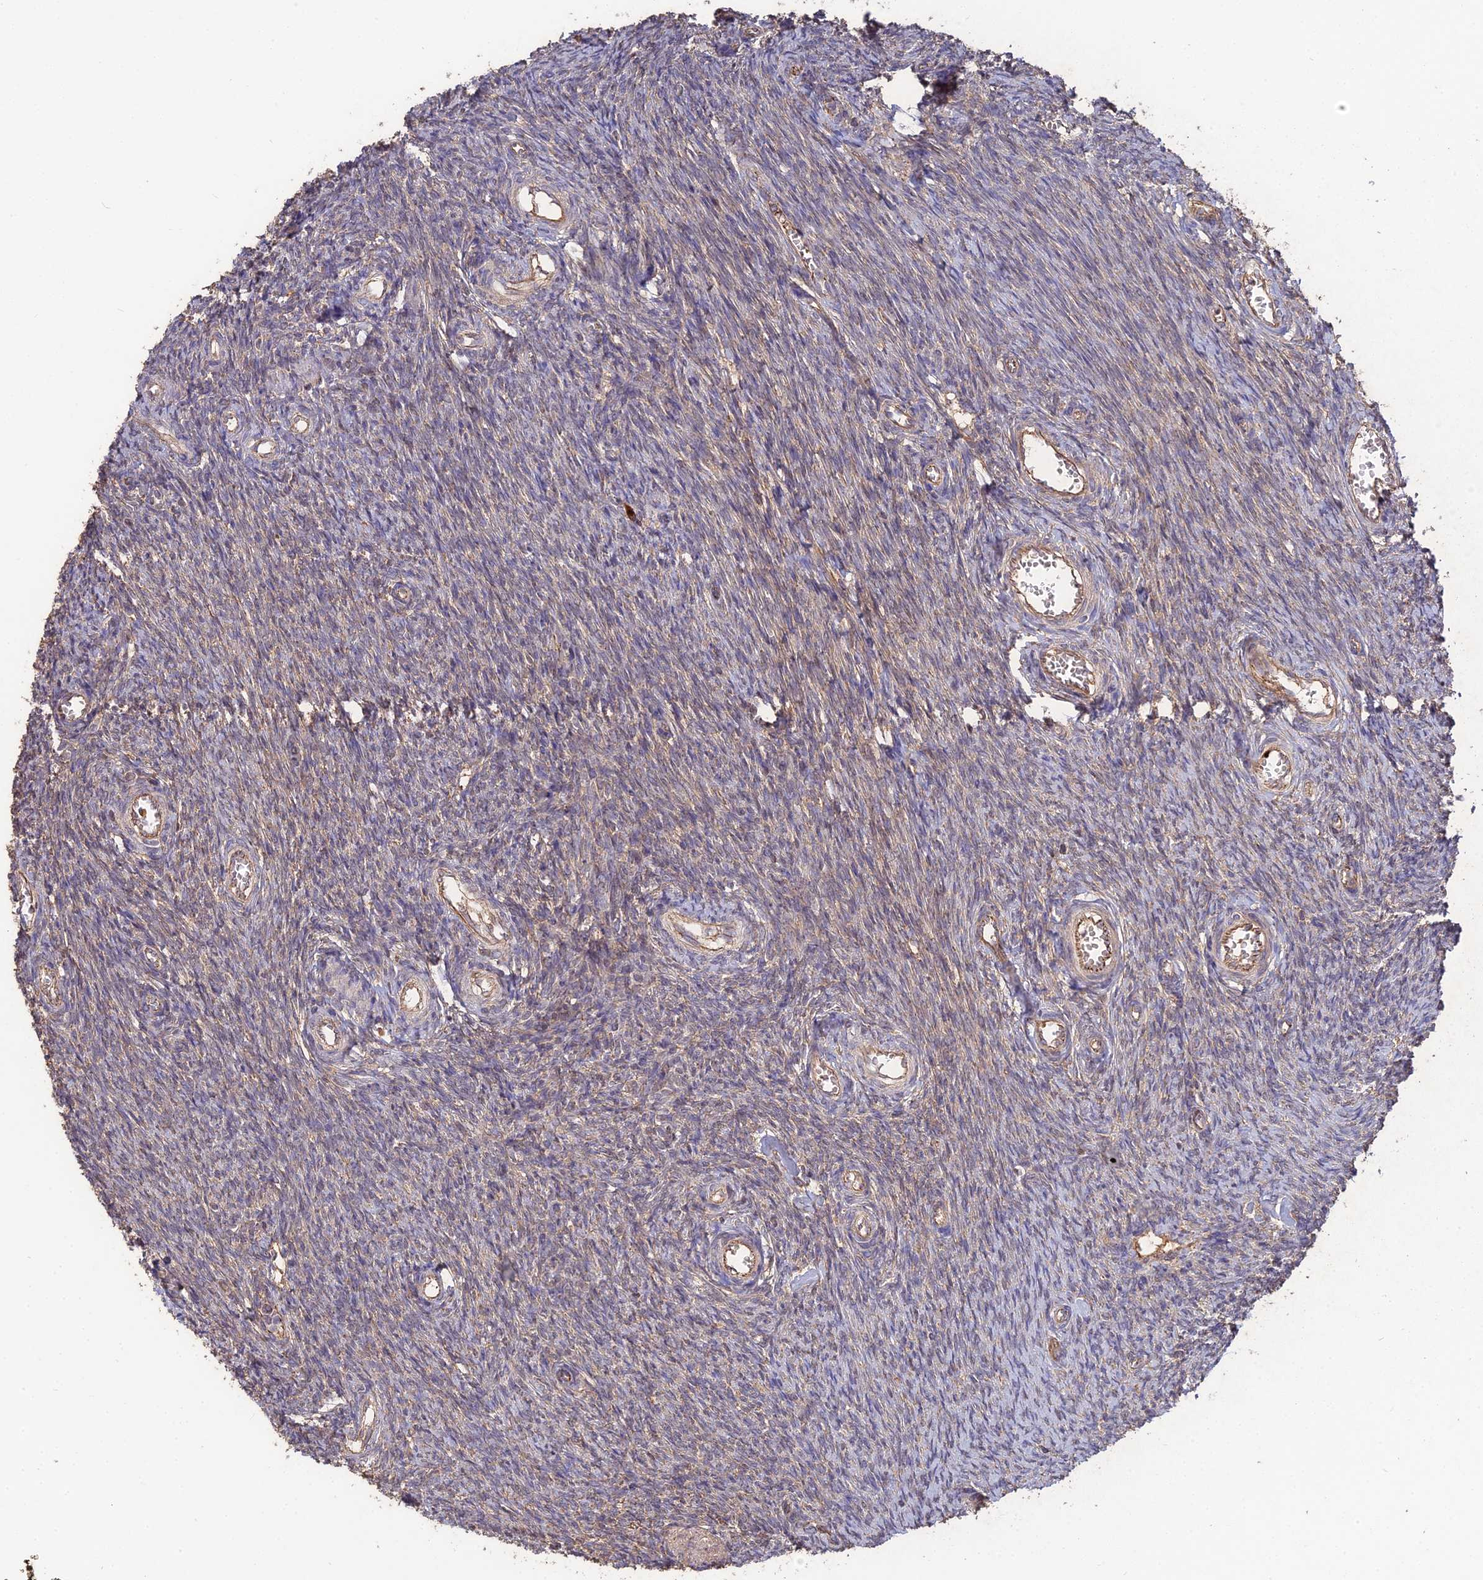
{"staining": {"intensity": "weak", "quantity": "25%-75%", "location": "cytoplasmic/membranous"}, "tissue": "ovary", "cell_type": "Ovarian stroma cells", "image_type": "normal", "snomed": [{"axis": "morphology", "description": "Normal tissue, NOS"}, {"axis": "topography", "description": "Ovary"}], "caption": "Human ovary stained for a protein (brown) shows weak cytoplasmic/membranous positive expression in approximately 25%-75% of ovarian stroma cells.", "gene": "ARHGAP40", "patient": {"sex": "female", "age": 44}}